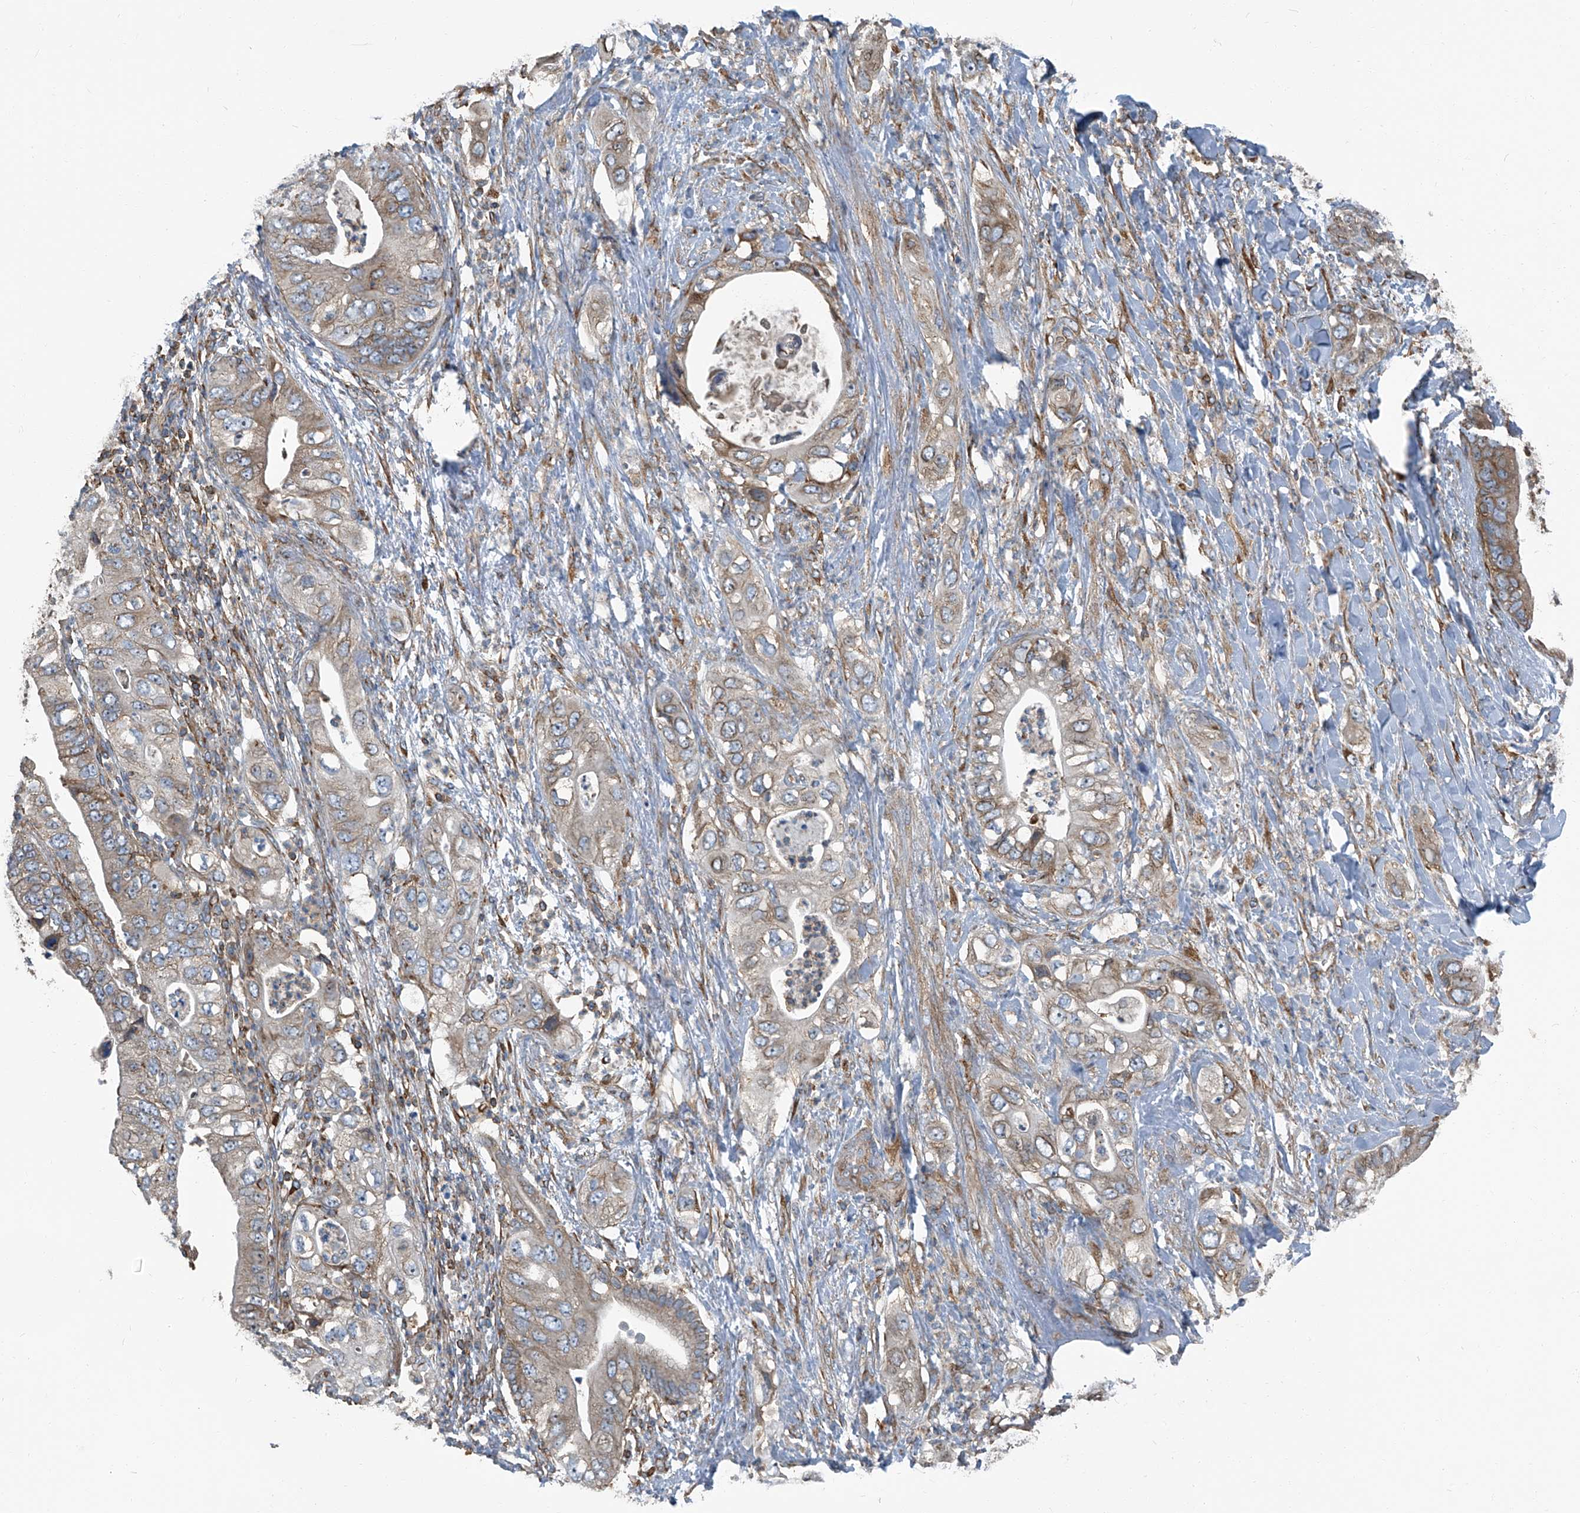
{"staining": {"intensity": "moderate", "quantity": "<25%", "location": "cytoplasmic/membranous"}, "tissue": "pancreatic cancer", "cell_type": "Tumor cells", "image_type": "cancer", "snomed": [{"axis": "morphology", "description": "Adenocarcinoma, NOS"}, {"axis": "topography", "description": "Pancreas"}], "caption": "A brown stain labels moderate cytoplasmic/membranous expression of a protein in pancreatic cancer (adenocarcinoma) tumor cells.", "gene": "SEPTIN7", "patient": {"sex": "female", "age": 78}}